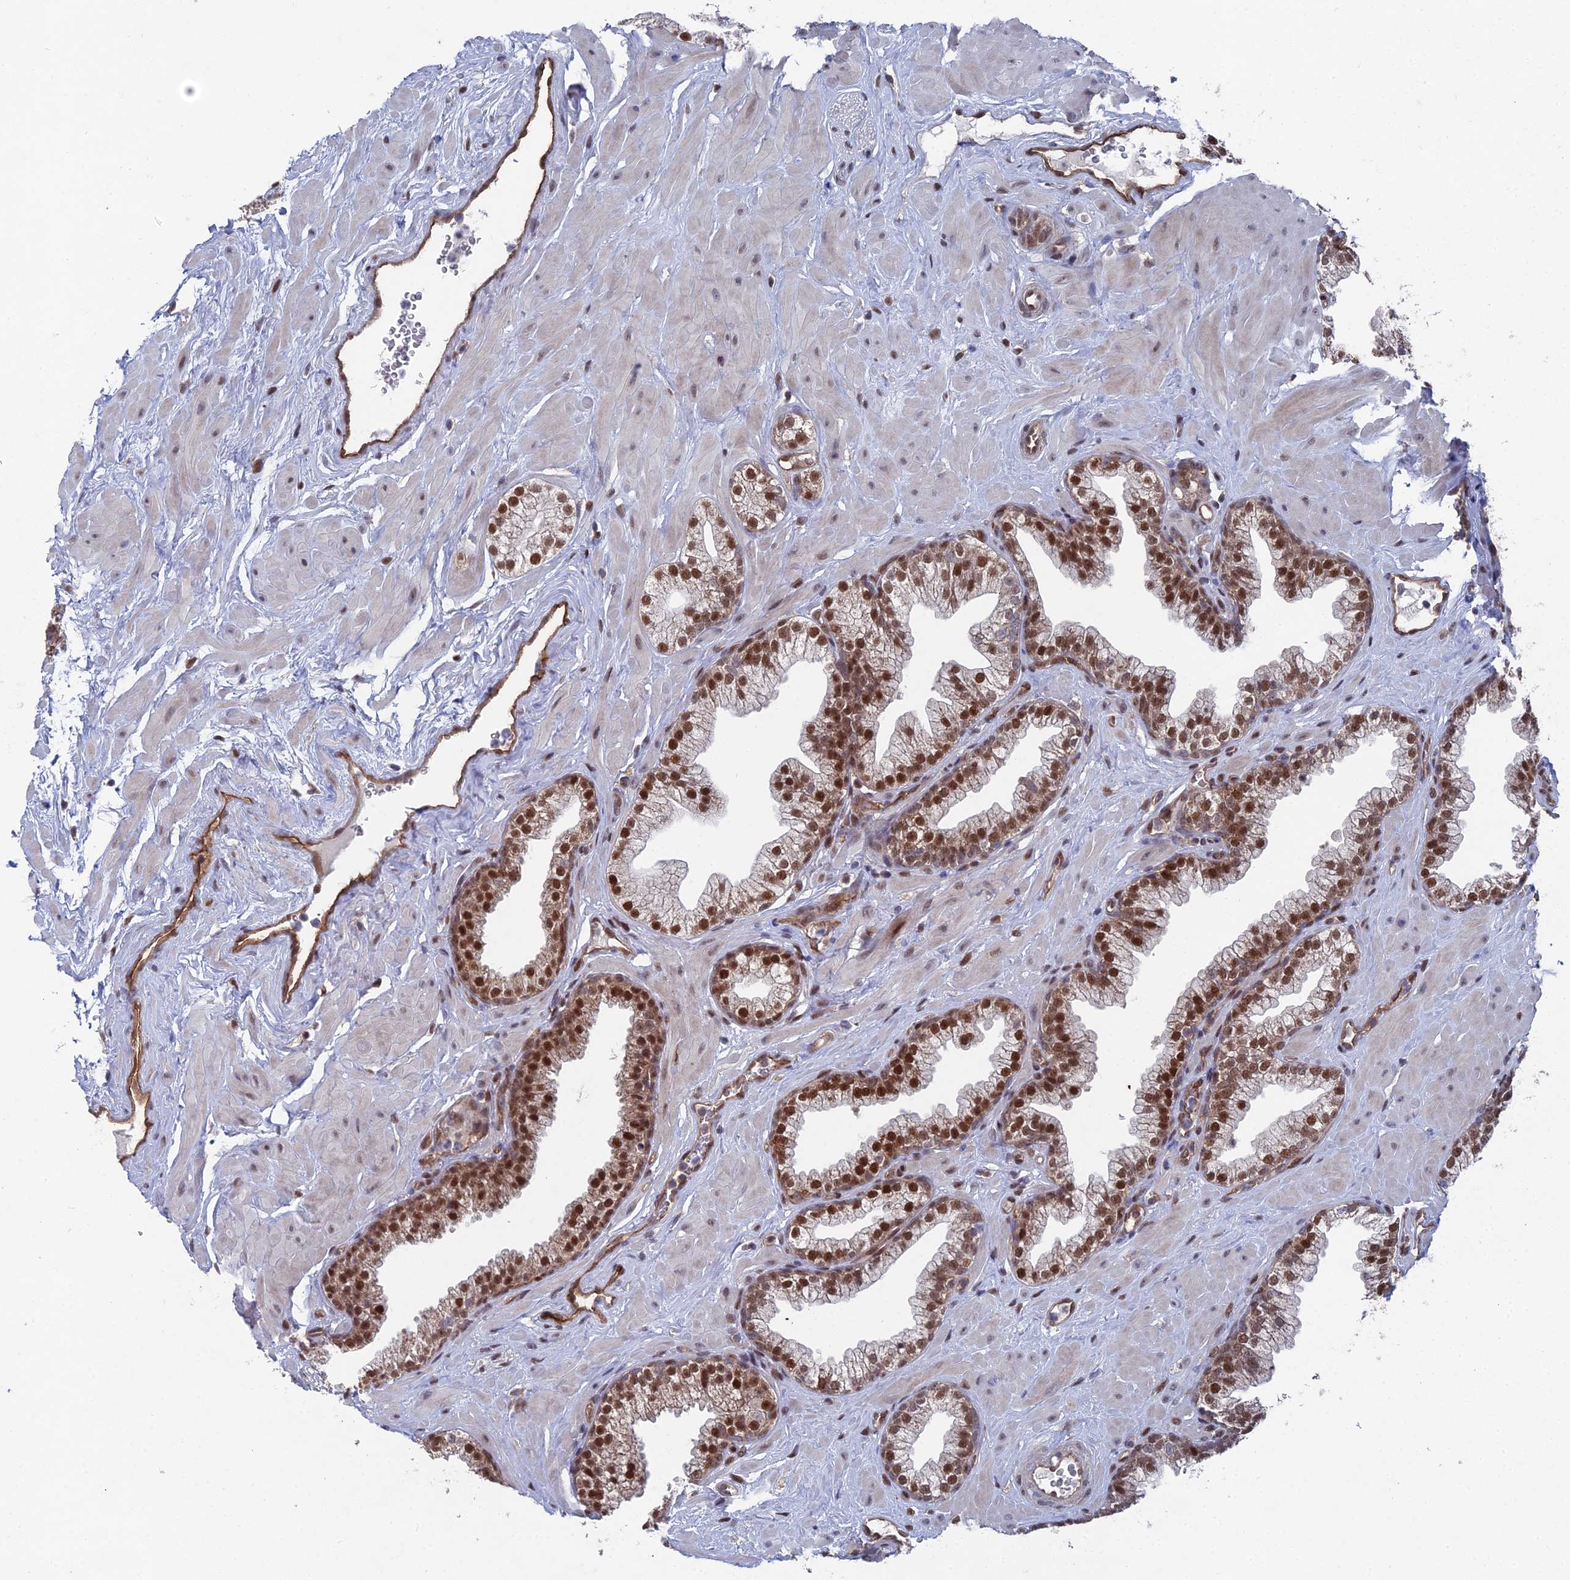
{"staining": {"intensity": "strong", "quantity": "25%-75%", "location": "nuclear"}, "tissue": "prostate", "cell_type": "Glandular cells", "image_type": "normal", "snomed": [{"axis": "morphology", "description": "Normal tissue, NOS"}, {"axis": "morphology", "description": "Urothelial carcinoma, Low grade"}, {"axis": "topography", "description": "Urinary bladder"}, {"axis": "topography", "description": "Prostate"}], "caption": "IHC of benign human prostate demonstrates high levels of strong nuclear staining in about 25%-75% of glandular cells.", "gene": "UNC5D", "patient": {"sex": "male", "age": 60}}